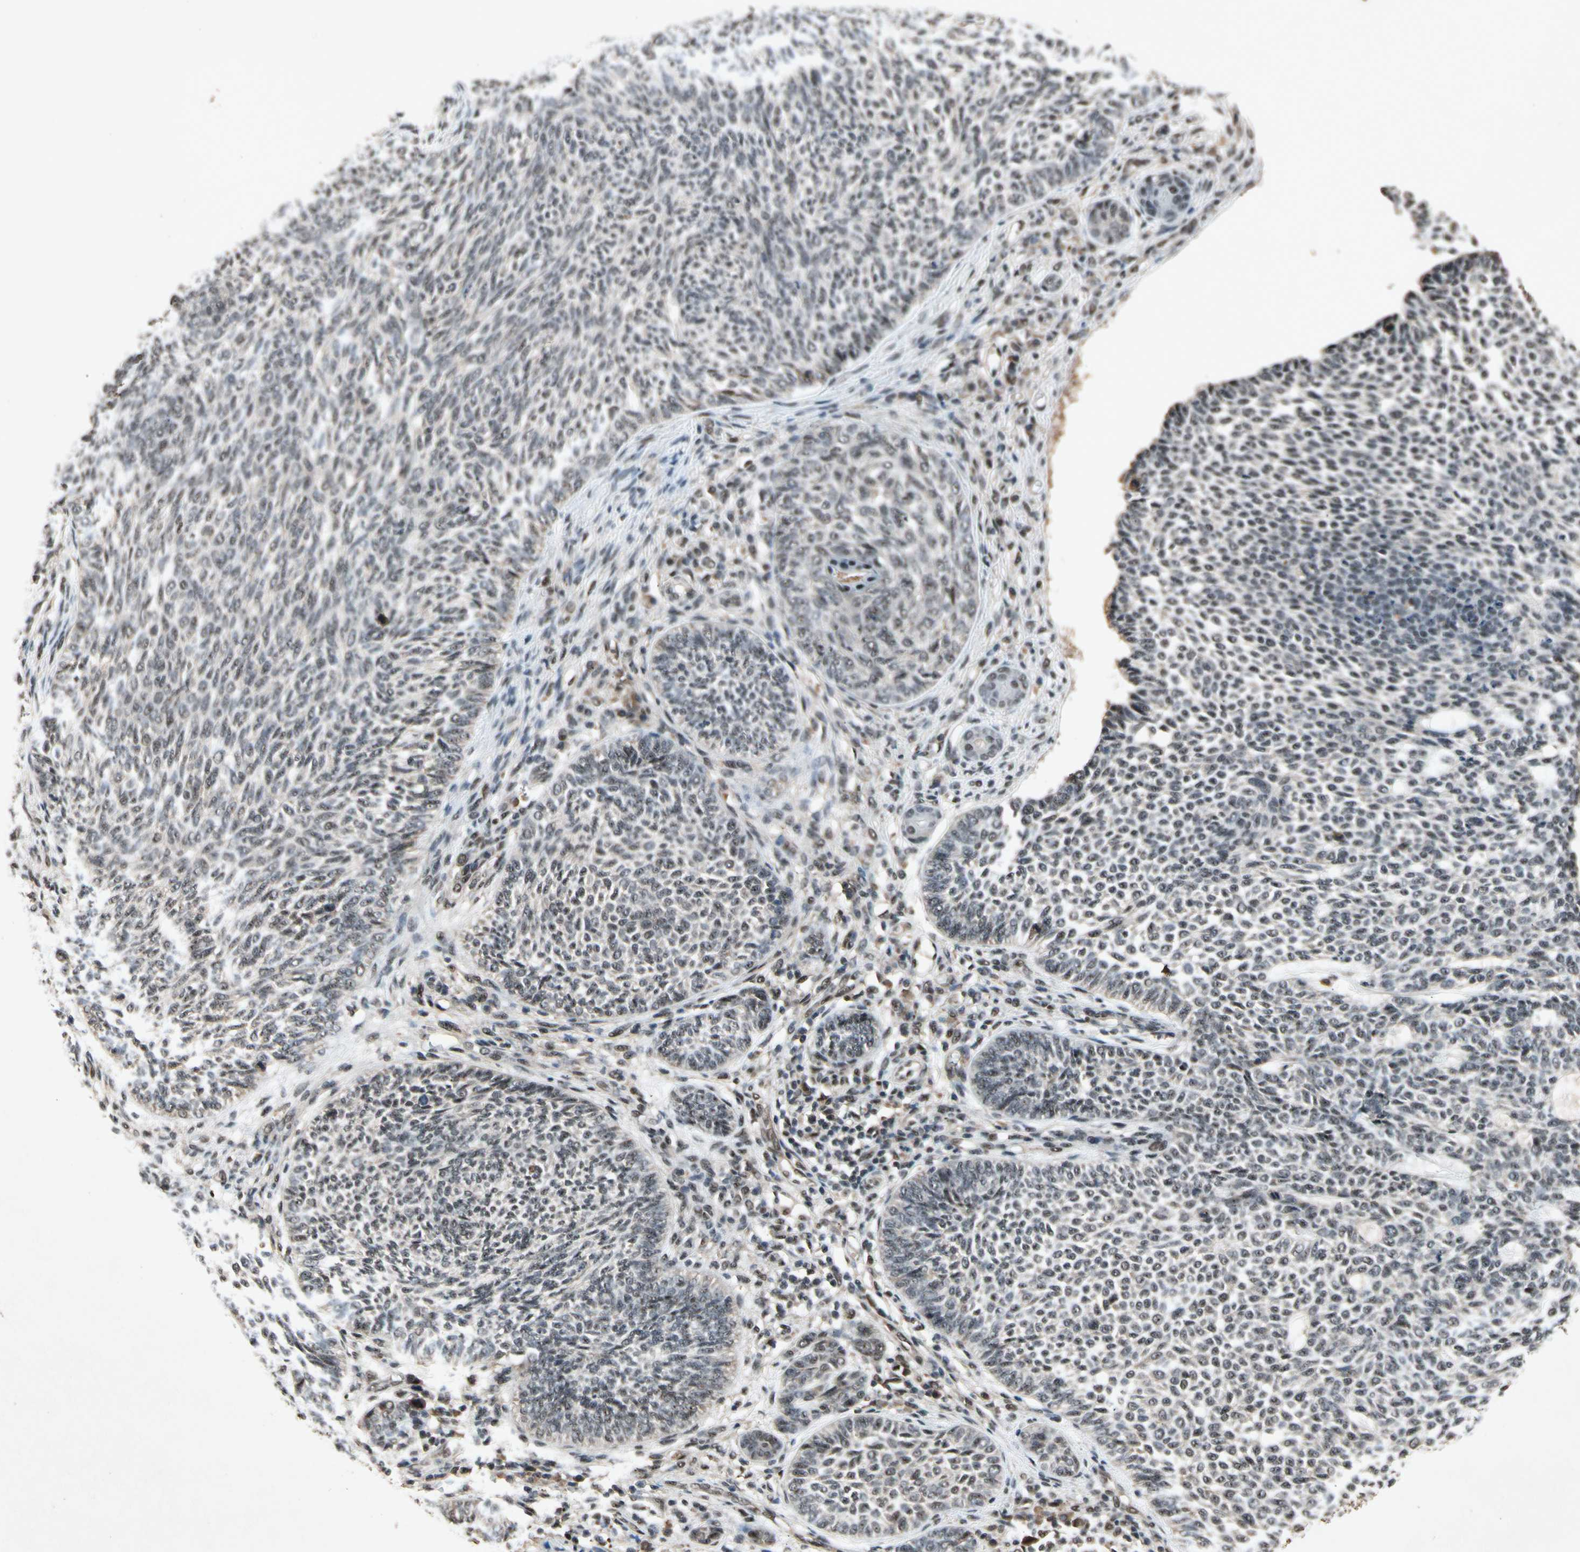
{"staining": {"intensity": "moderate", "quantity": "25%-75%", "location": "nuclear"}, "tissue": "skin cancer", "cell_type": "Tumor cells", "image_type": "cancer", "snomed": [{"axis": "morphology", "description": "Basal cell carcinoma"}, {"axis": "topography", "description": "Skin"}], "caption": "This is an image of IHC staining of skin basal cell carcinoma, which shows moderate positivity in the nuclear of tumor cells.", "gene": "PML", "patient": {"sex": "male", "age": 87}}